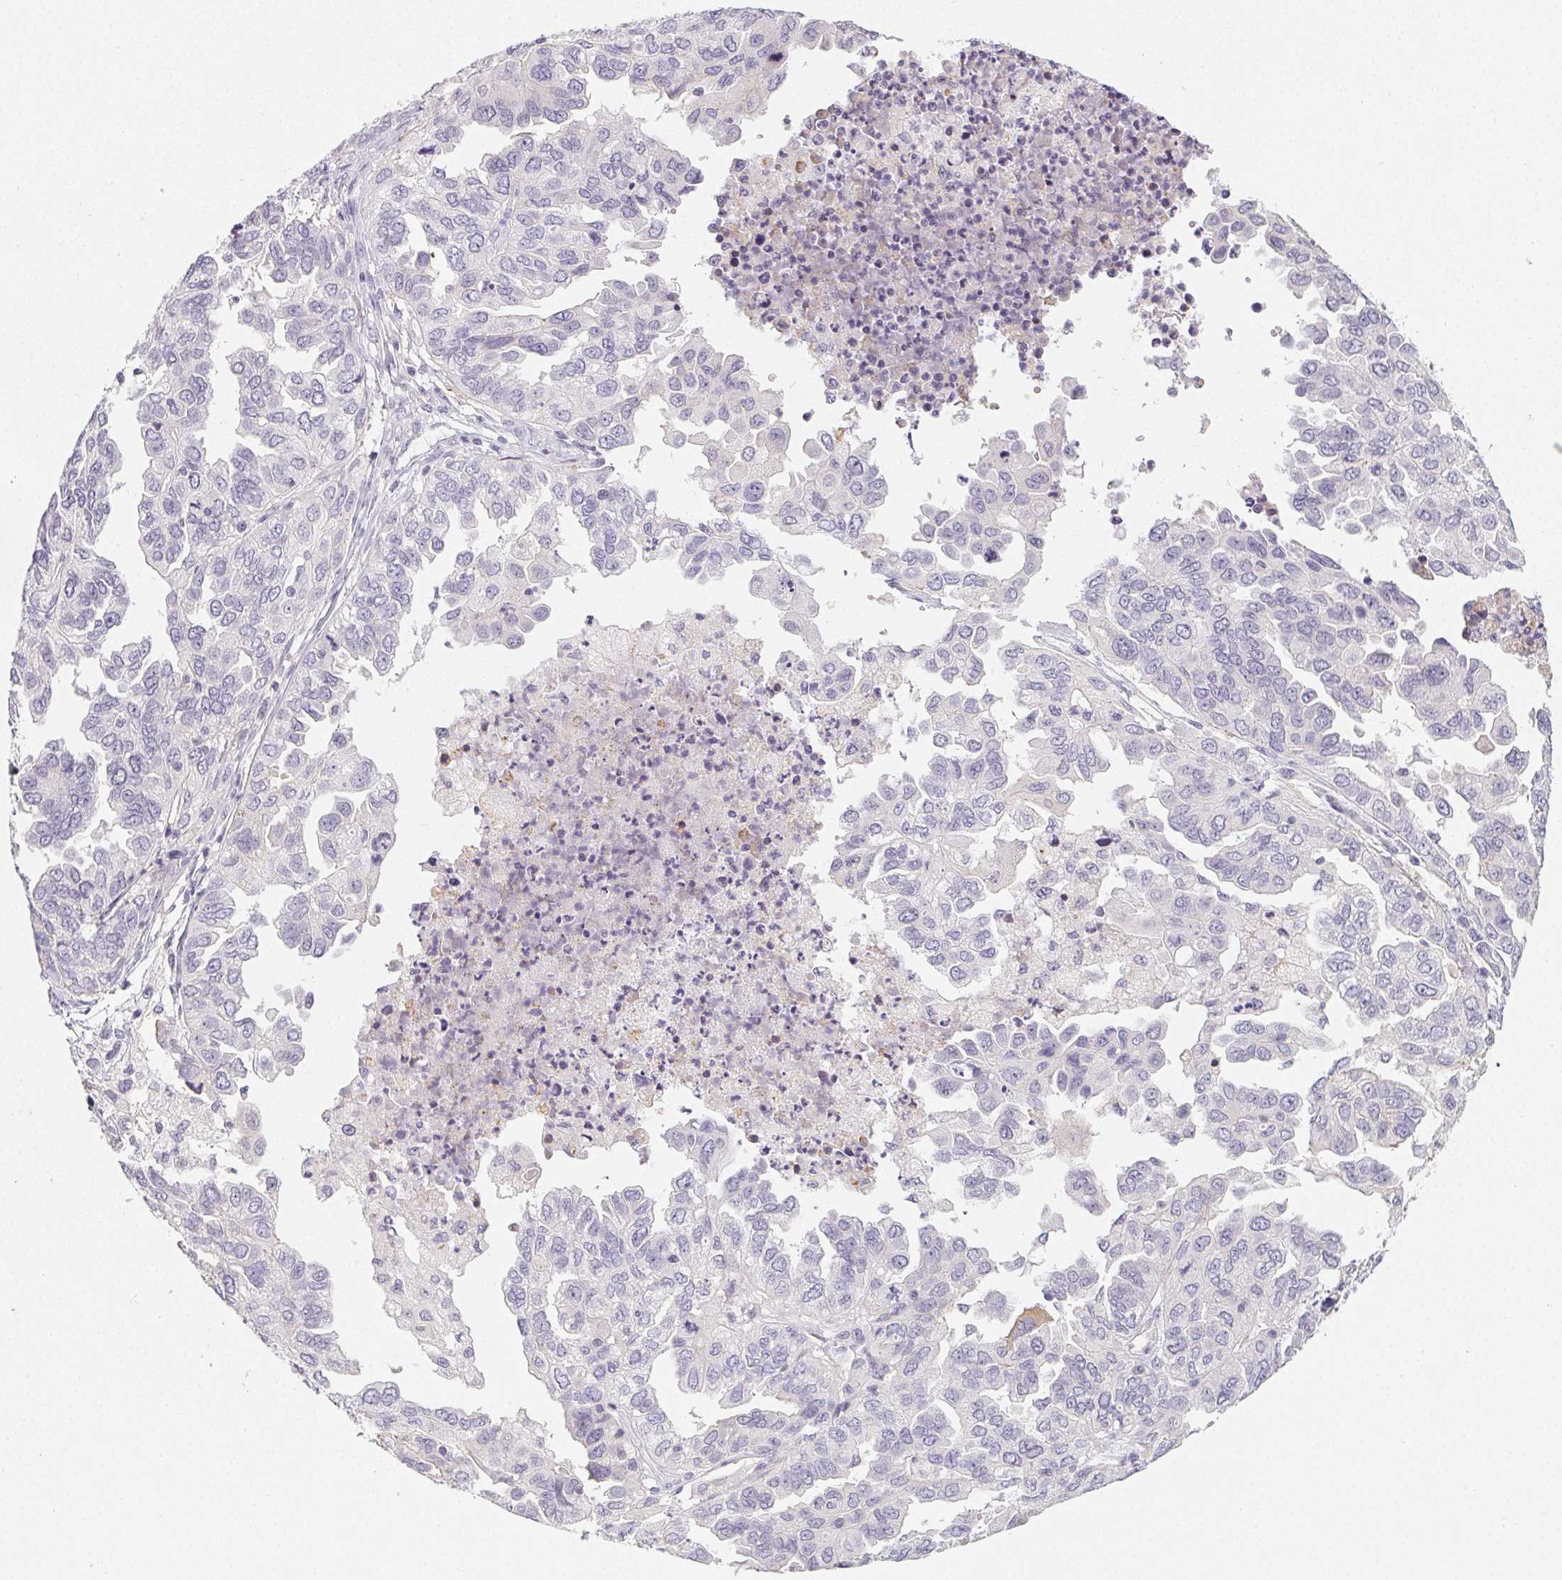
{"staining": {"intensity": "negative", "quantity": "none", "location": "none"}, "tissue": "ovarian cancer", "cell_type": "Tumor cells", "image_type": "cancer", "snomed": [{"axis": "morphology", "description": "Cystadenocarcinoma, serous, NOS"}, {"axis": "topography", "description": "Ovary"}], "caption": "This histopathology image is of ovarian cancer (serous cystadenocarcinoma) stained with immunohistochemistry to label a protein in brown with the nuclei are counter-stained blue. There is no expression in tumor cells. (DAB immunohistochemistry (IHC), high magnification).", "gene": "LRRC23", "patient": {"sex": "female", "age": 53}}